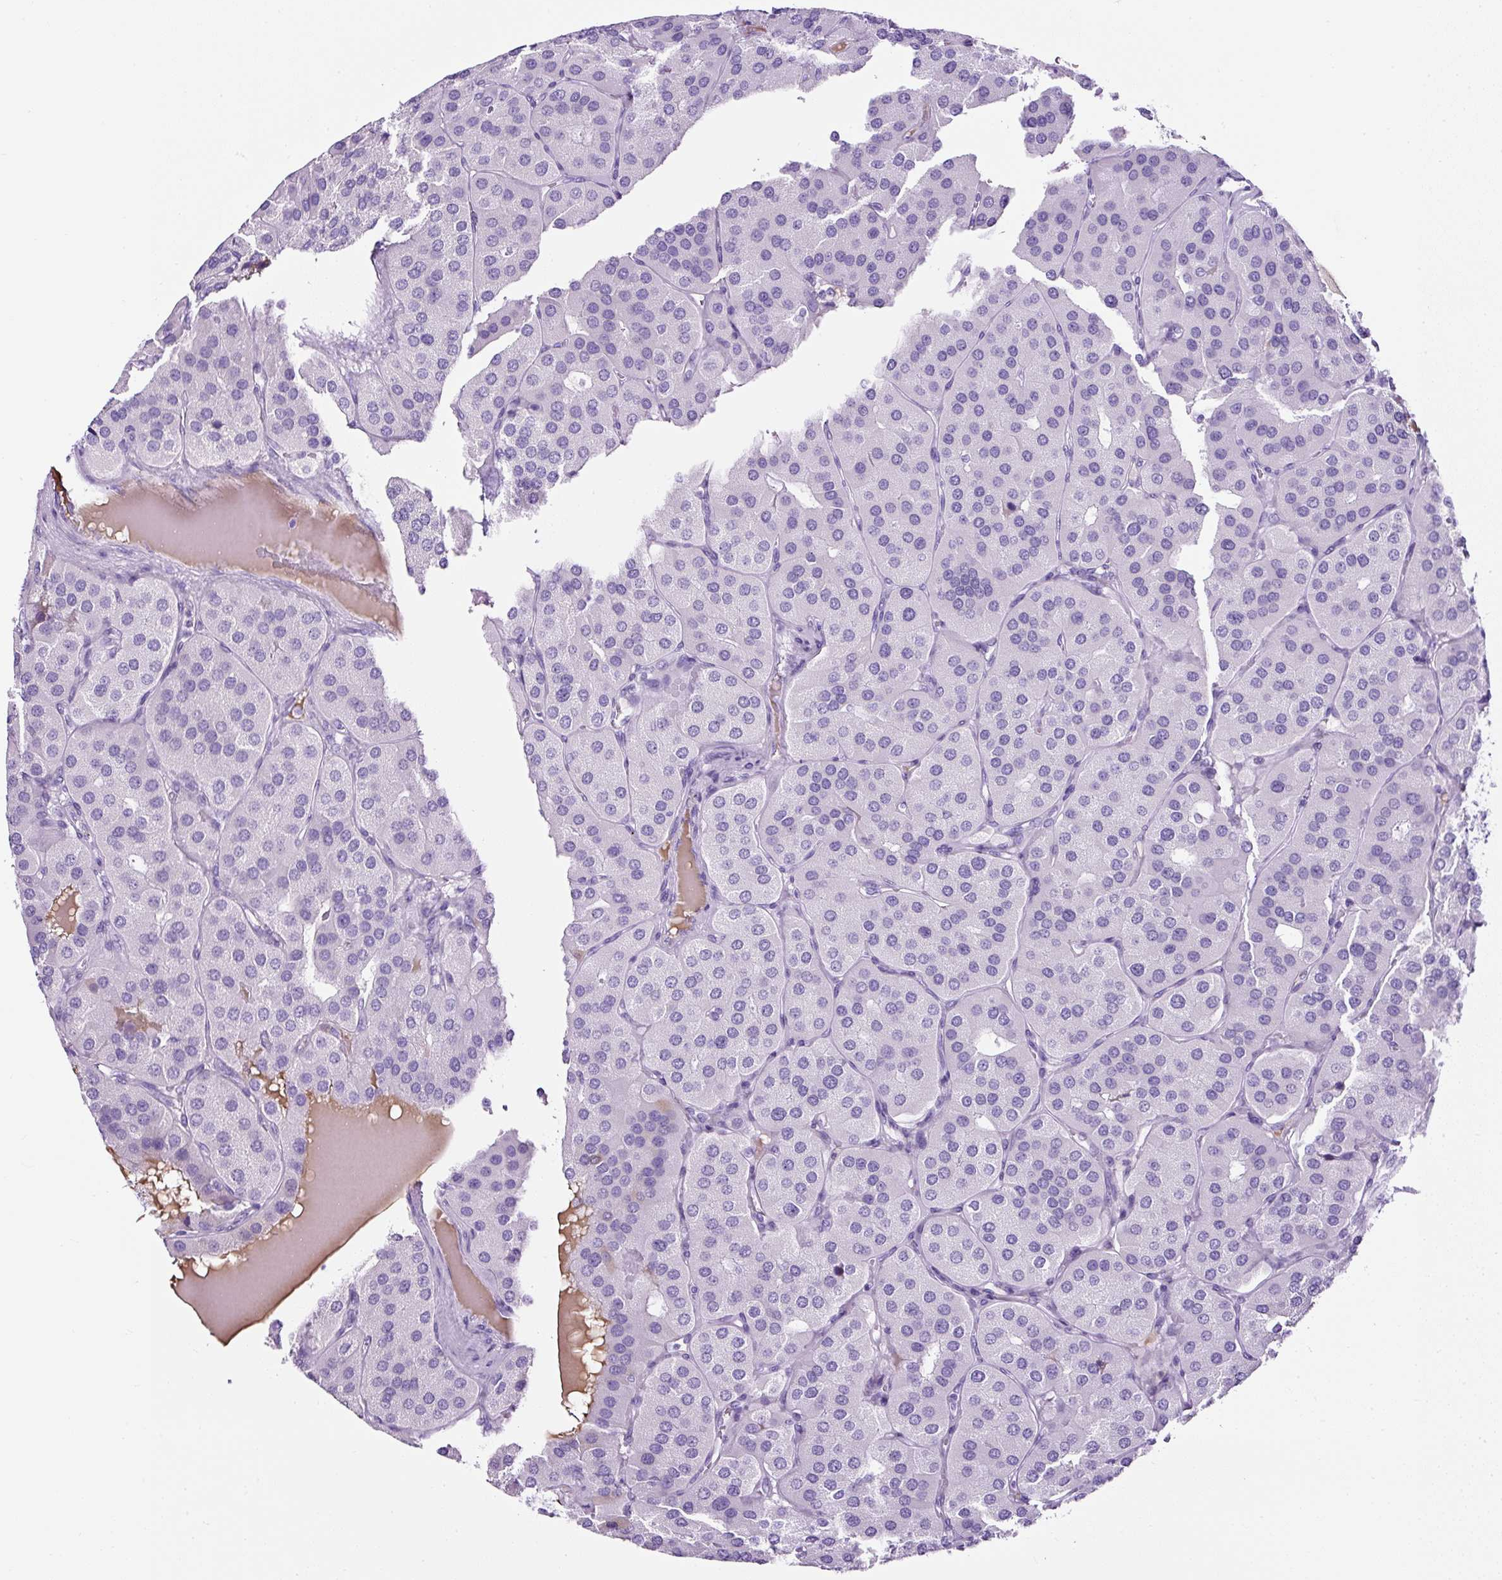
{"staining": {"intensity": "negative", "quantity": "none", "location": "none"}, "tissue": "parathyroid gland", "cell_type": "Glandular cells", "image_type": "normal", "snomed": [{"axis": "morphology", "description": "Normal tissue, NOS"}, {"axis": "morphology", "description": "Adenoma, NOS"}, {"axis": "topography", "description": "Parathyroid gland"}], "caption": "Parathyroid gland was stained to show a protein in brown. There is no significant positivity in glandular cells.", "gene": "TMEM200B", "patient": {"sex": "female", "age": 86}}